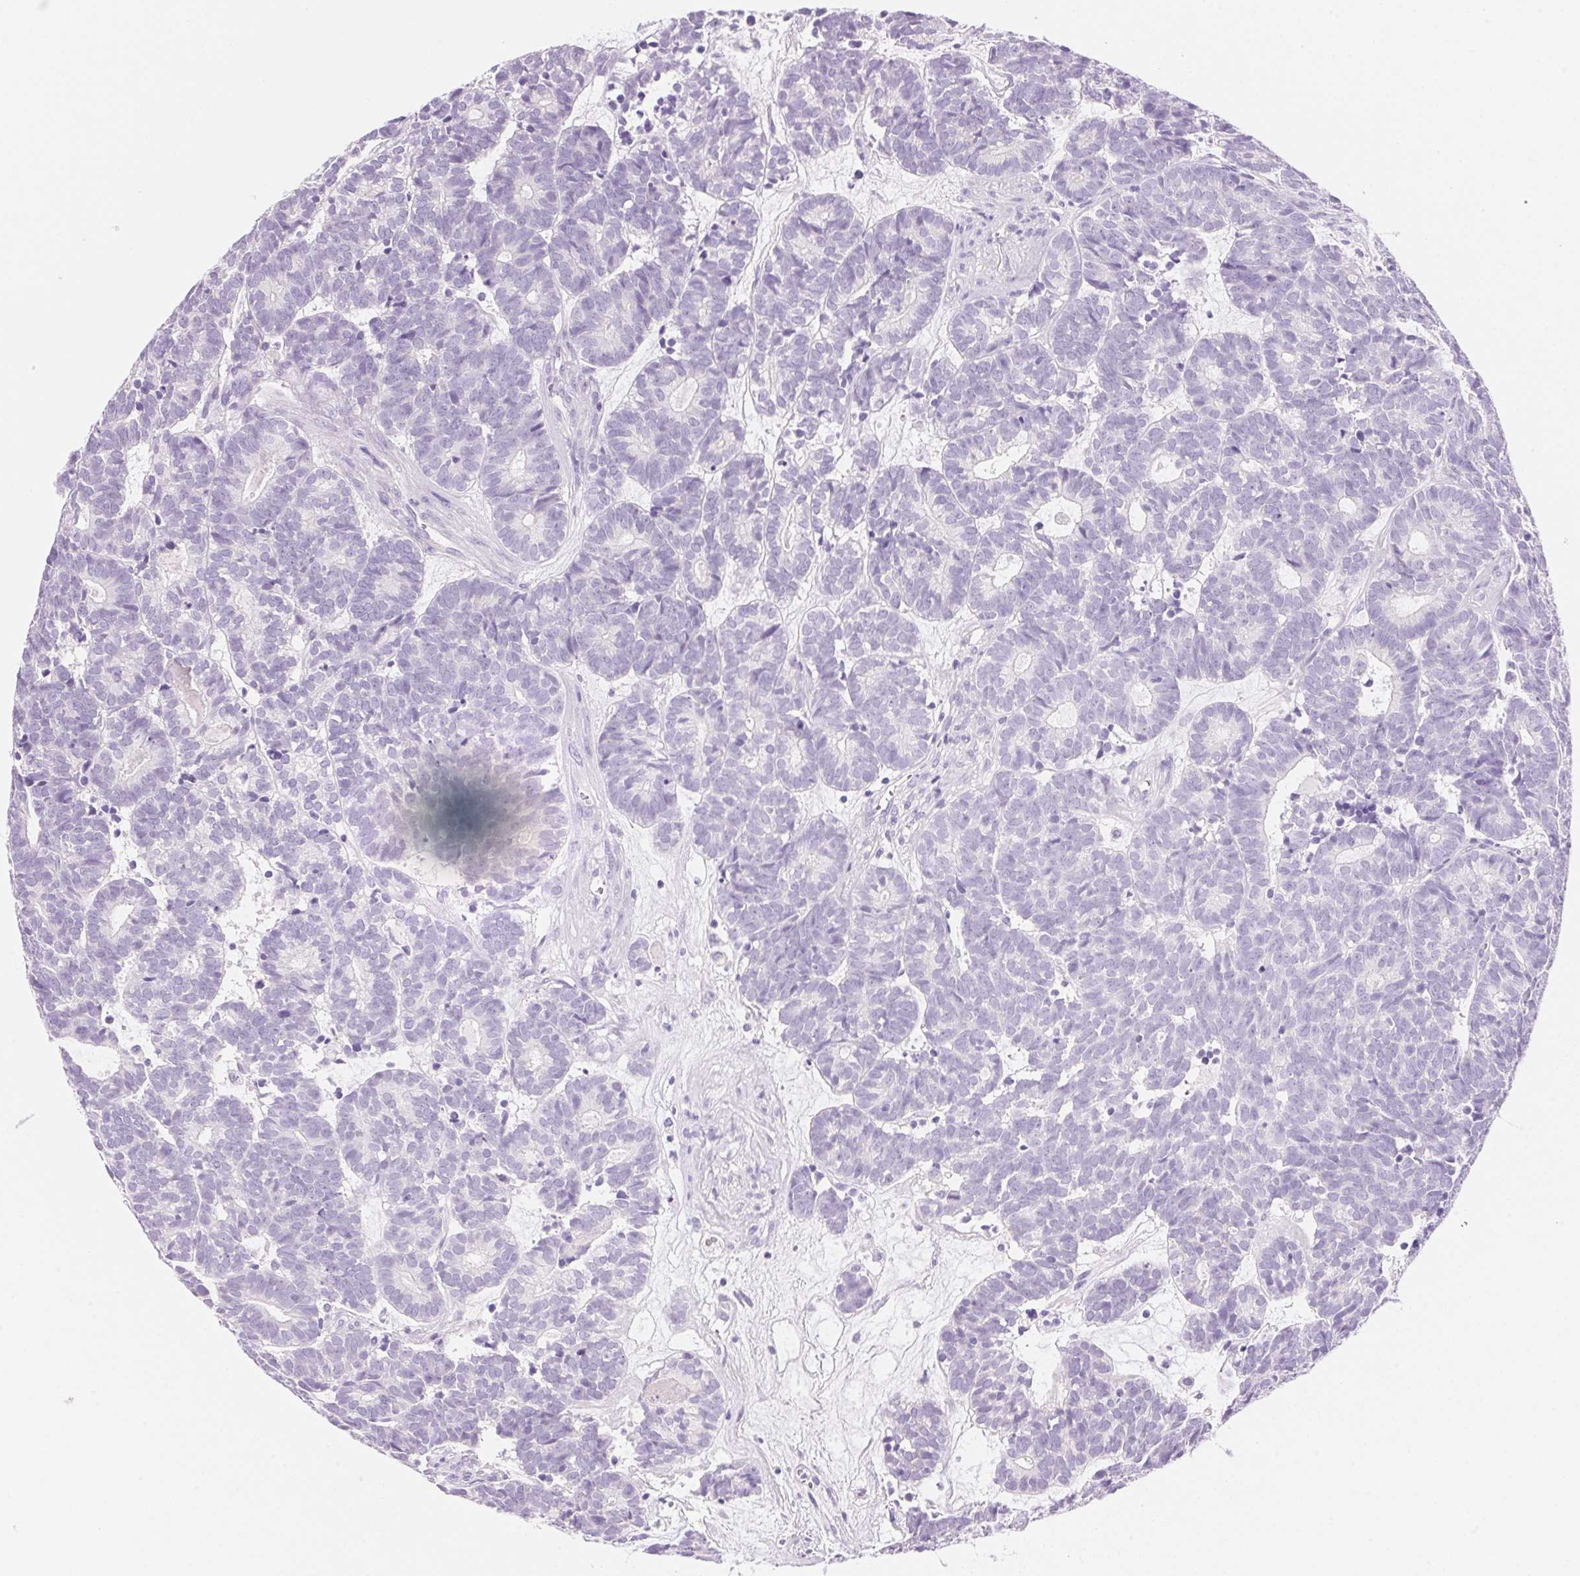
{"staining": {"intensity": "negative", "quantity": "none", "location": "none"}, "tissue": "head and neck cancer", "cell_type": "Tumor cells", "image_type": "cancer", "snomed": [{"axis": "morphology", "description": "Adenocarcinoma, NOS"}, {"axis": "topography", "description": "Head-Neck"}], "caption": "High power microscopy image of an immunohistochemistry image of adenocarcinoma (head and neck), revealing no significant positivity in tumor cells.", "gene": "DHCR24", "patient": {"sex": "female", "age": 81}}